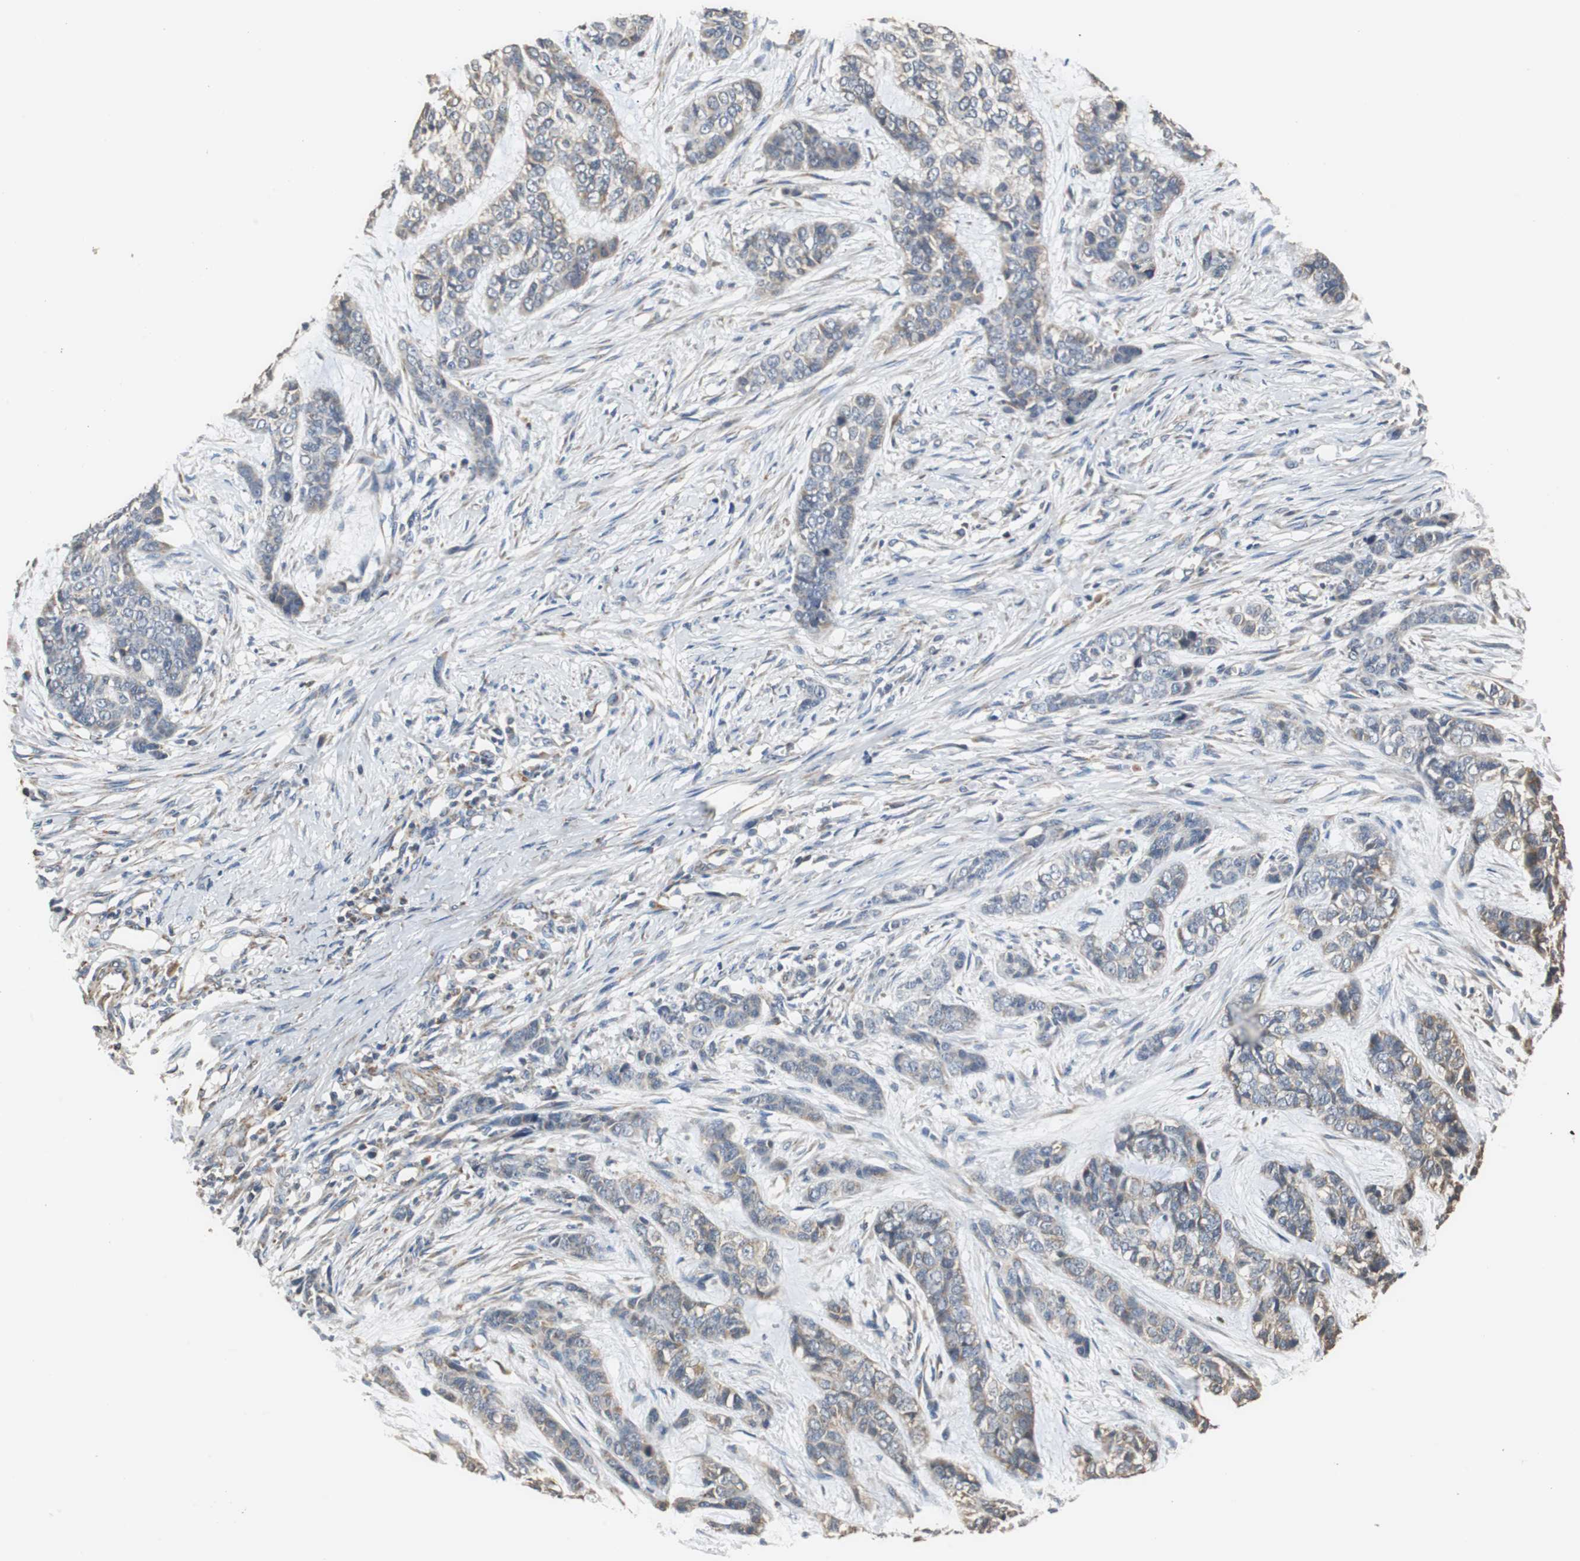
{"staining": {"intensity": "weak", "quantity": ">75%", "location": "cytoplasmic/membranous"}, "tissue": "skin cancer", "cell_type": "Tumor cells", "image_type": "cancer", "snomed": [{"axis": "morphology", "description": "Basal cell carcinoma"}, {"axis": "topography", "description": "Skin"}], "caption": "Basal cell carcinoma (skin) tissue reveals weak cytoplasmic/membranous expression in about >75% of tumor cells, visualized by immunohistochemistry.", "gene": "HMGCL", "patient": {"sex": "female", "age": 64}}